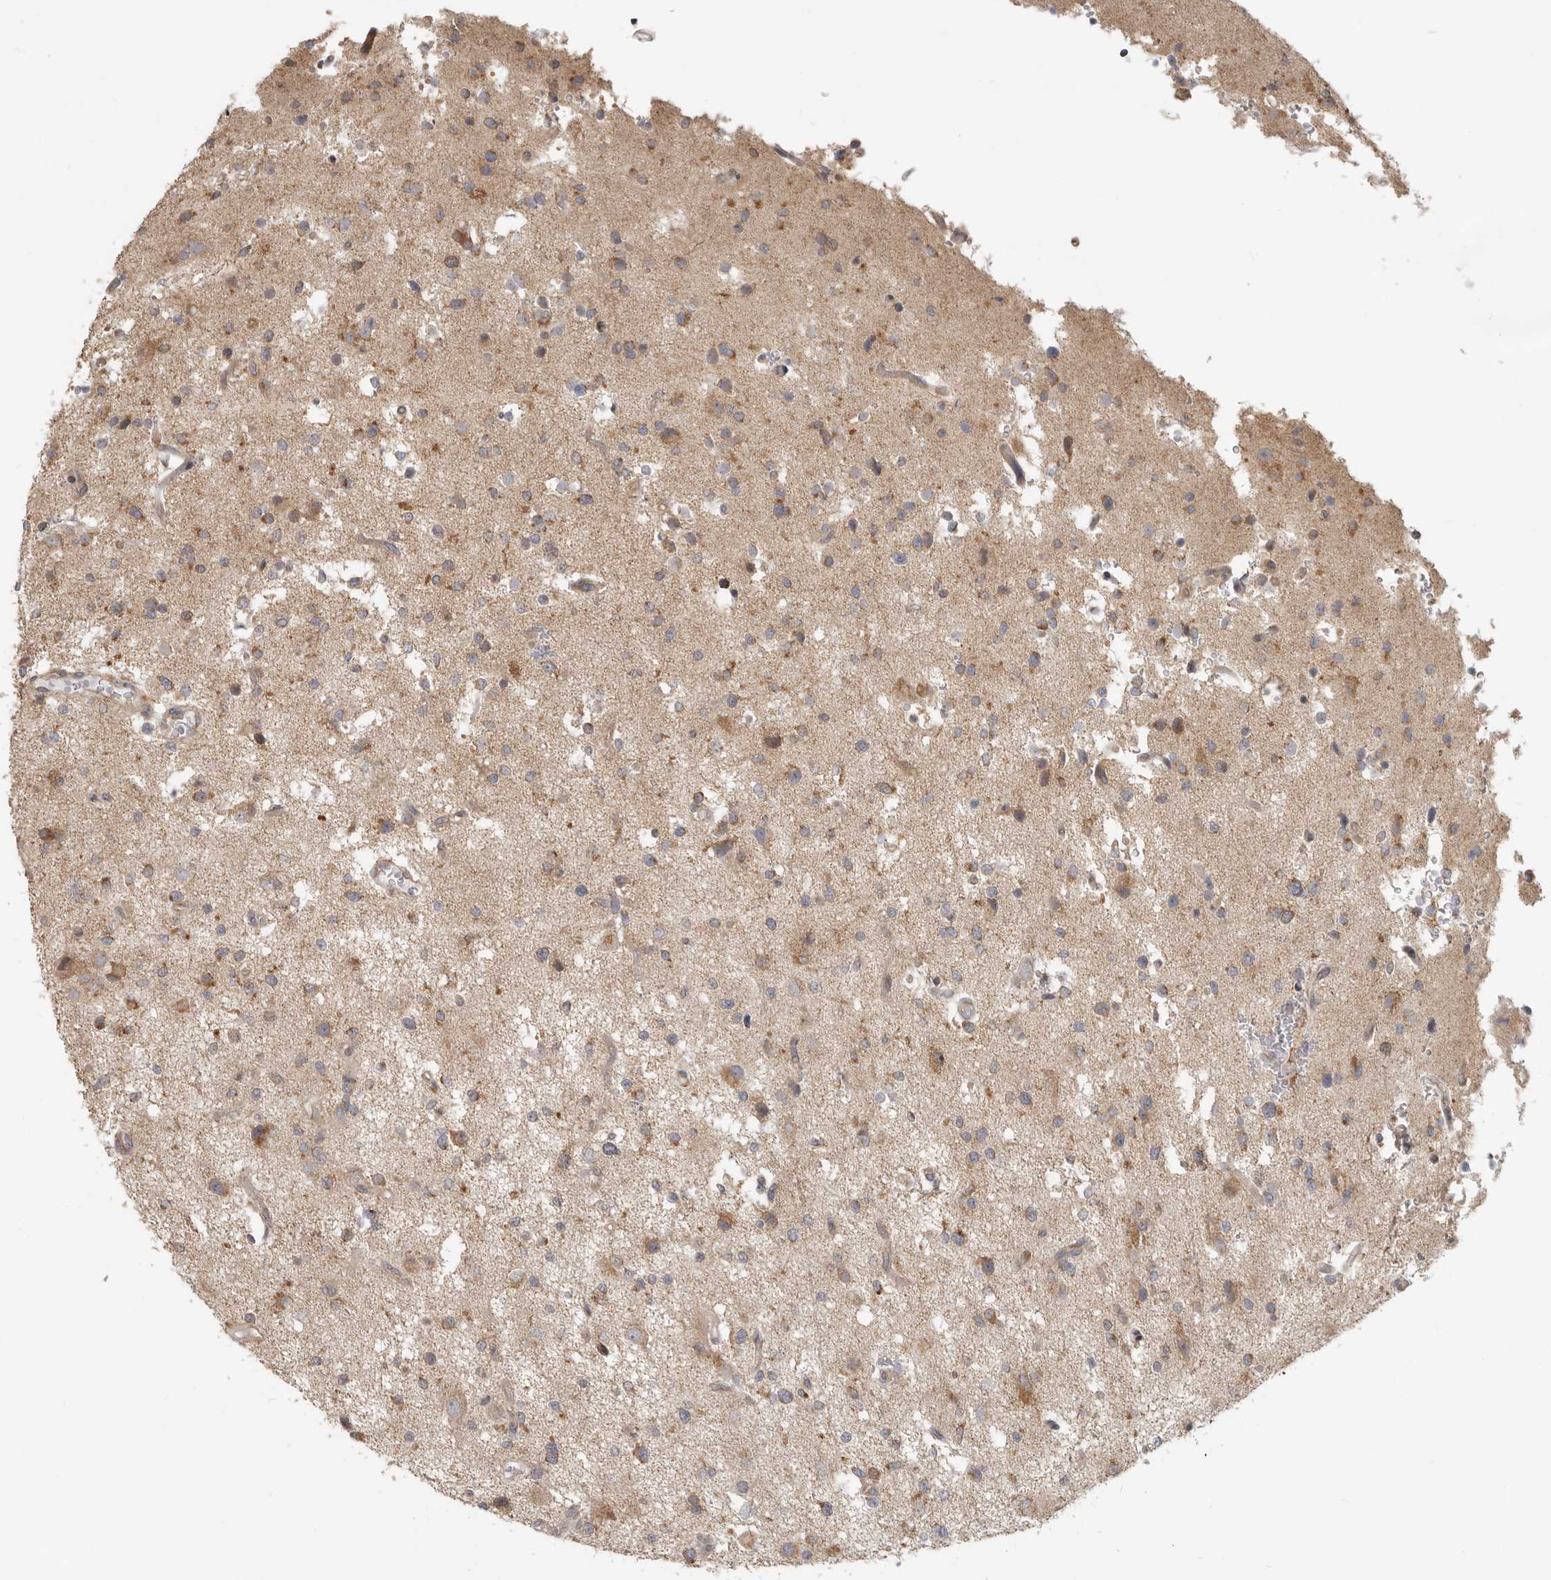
{"staining": {"intensity": "moderate", "quantity": ">75%", "location": "cytoplasmic/membranous"}, "tissue": "glioma", "cell_type": "Tumor cells", "image_type": "cancer", "snomed": [{"axis": "morphology", "description": "Glioma, malignant, High grade"}, {"axis": "topography", "description": "Brain"}], "caption": "High-grade glioma (malignant) stained for a protein displays moderate cytoplasmic/membranous positivity in tumor cells.", "gene": "UNK", "patient": {"sex": "male", "age": 33}}